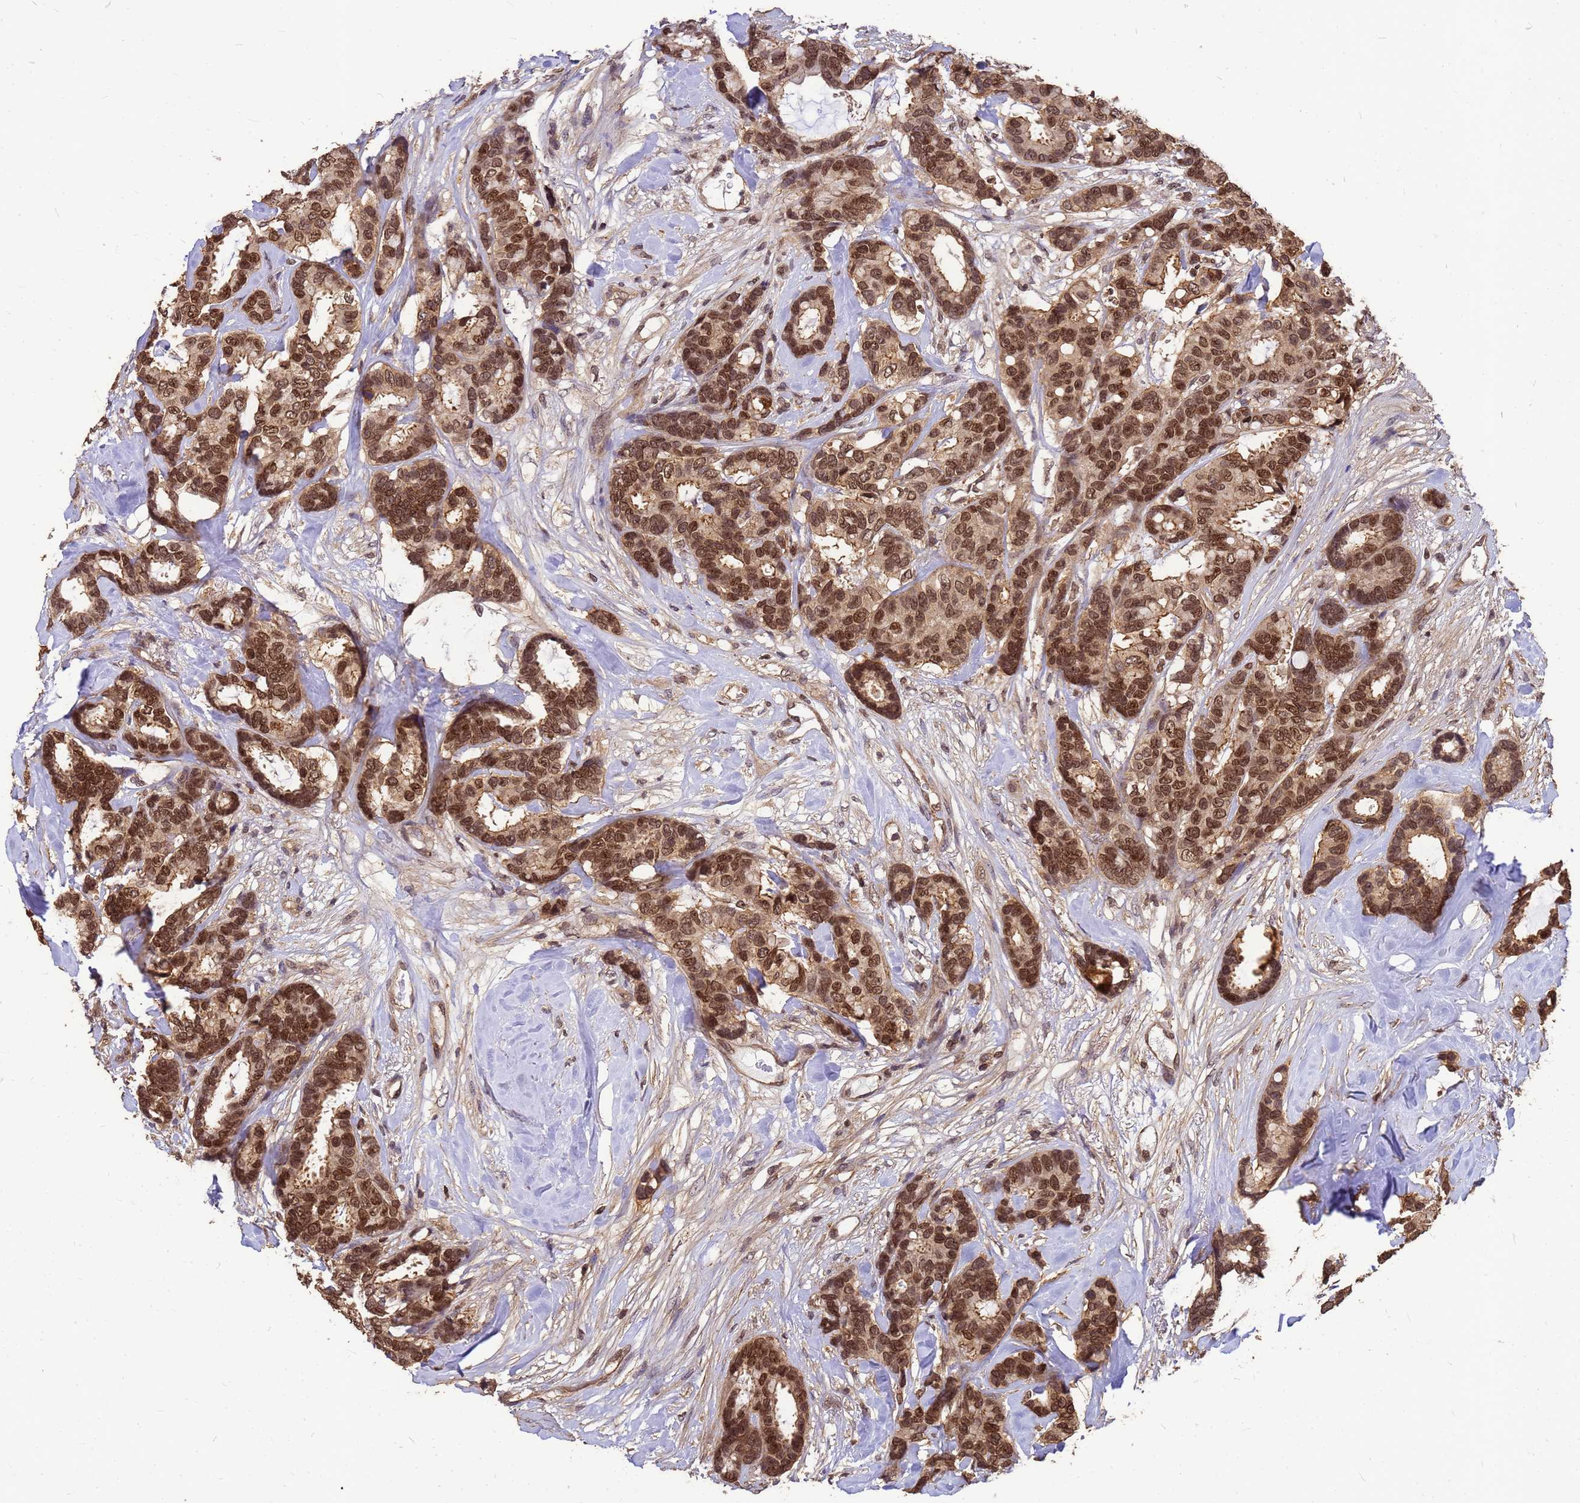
{"staining": {"intensity": "strong", "quantity": ">75%", "location": "cytoplasmic/membranous,nuclear"}, "tissue": "breast cancer", "cell_type": "Tumor cells", "image_type": "cancer", "snomed": [{"axis": "morphology", "description": "Duct carcinoma"}, {"axis": "topography", "description": "Breast"}], "caption": "Protein staining exhibits strong cytoplasmic/membranous and nuclear expression in approximately >75% of tumor cells in infiltrating ductal carcinoma (breast). Nuclei are stained in blue.", "gene": "C1orf35", "patient": {"sex": "female", "age": 87}}